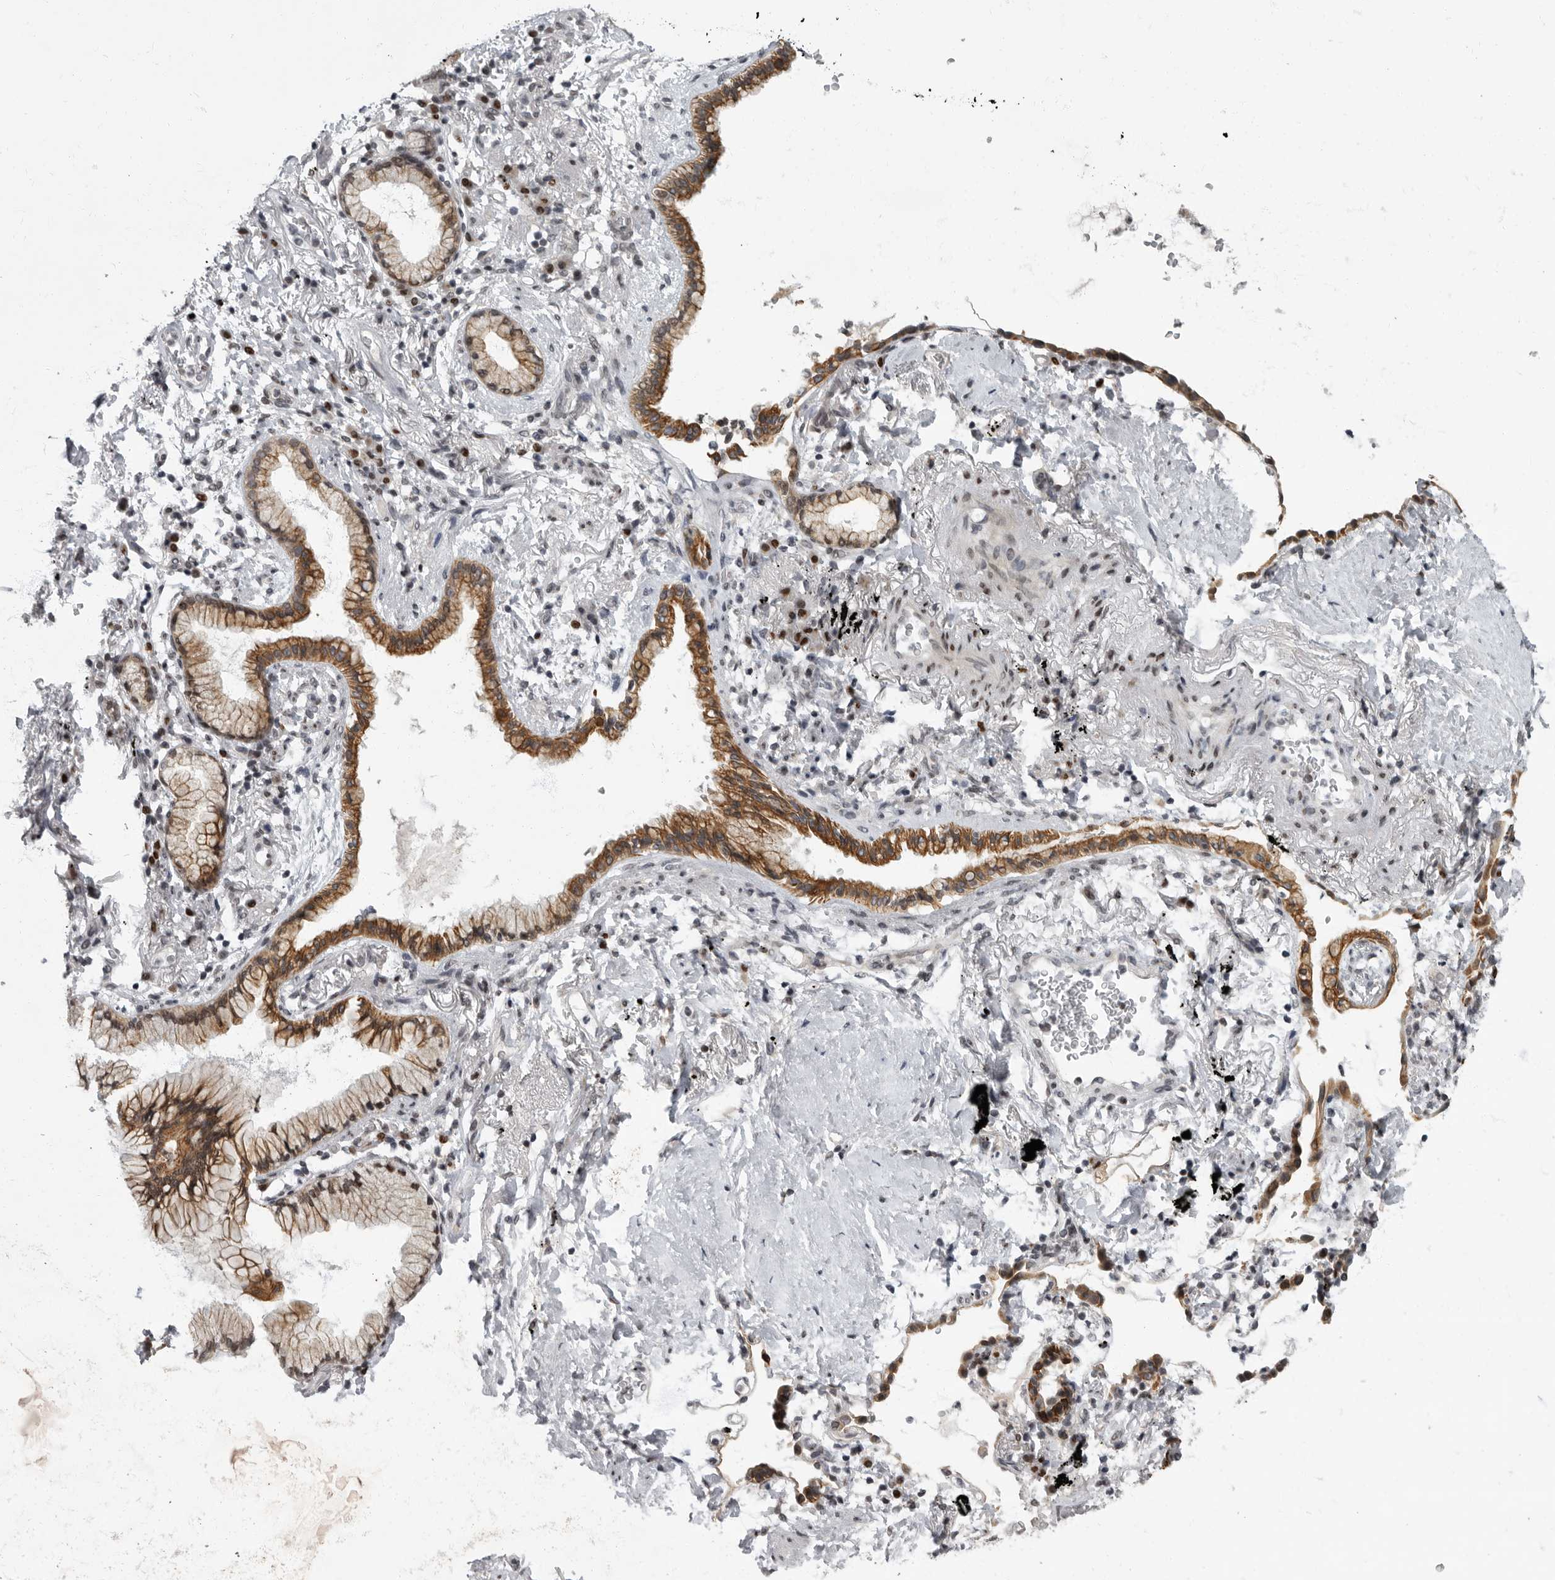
{"staining": {"intensity": "moderate", "quantity": ">75%", "location": "cytoplasmic/membranous"}, "tissue": "lung cancer", "cell_type": "Tumor cells", "image_type": "cancer", "snomed": [{"axis": "morphology", "description": "Adenocarcinoma, NOS"}, {"axis": "topography", "description": "Lung"}], "caption": "DAB (3,3'-diaminobenzidine) immunohistochemical staining of human lung adenocarcinoma reveals moderate cytoplasmic/membranous protein positivity in approximately >75% of tumor cells. (DAB (3,3'-diaminobenzidine) IHC with brightfield microscopy, high magnification).", "gene": "EVI5", "patient": {"sex": "female", "age": 70}}